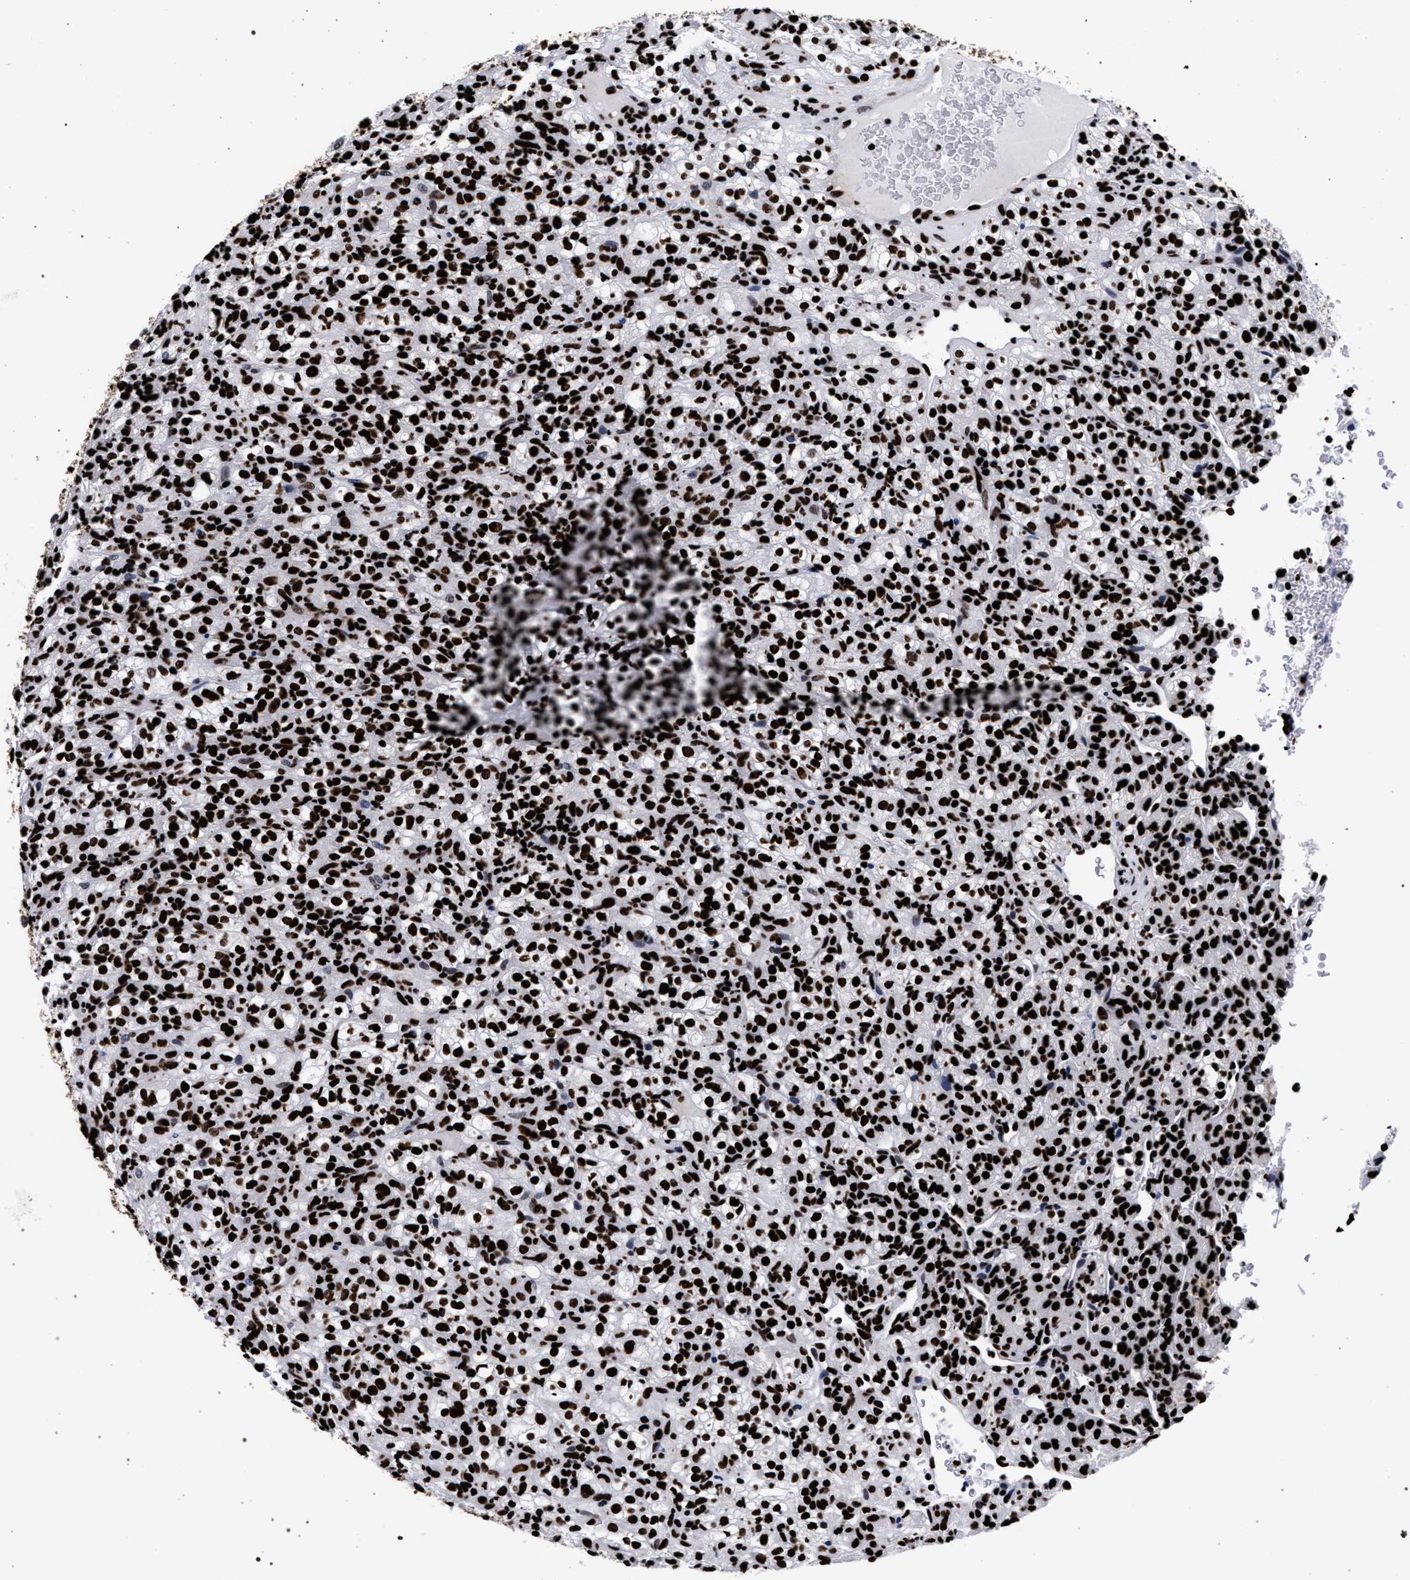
{"staining": {"intensity": "strong", "quantity": ">75%", "location": "nuclear"}, "tissue": "renal cancer", "cell_type": "Tumor cells", "image_type": "cancer", "snomed": [{"axis": "morphology", "description": "Normal tissue, NOS"}, {"axis": "morphology", "description": "Adenocarcinoma, NOS"}, {"axis": "topography", "description": "Kidney"}], "caption": "The micrograph displays immunohistochemical staining of renal cancer. There is strong nuclear positivity is identified in approximately >75% of tumor cells.", "gene": "HNRNPA1", "patient": {"sex": "female", "age": 72}}